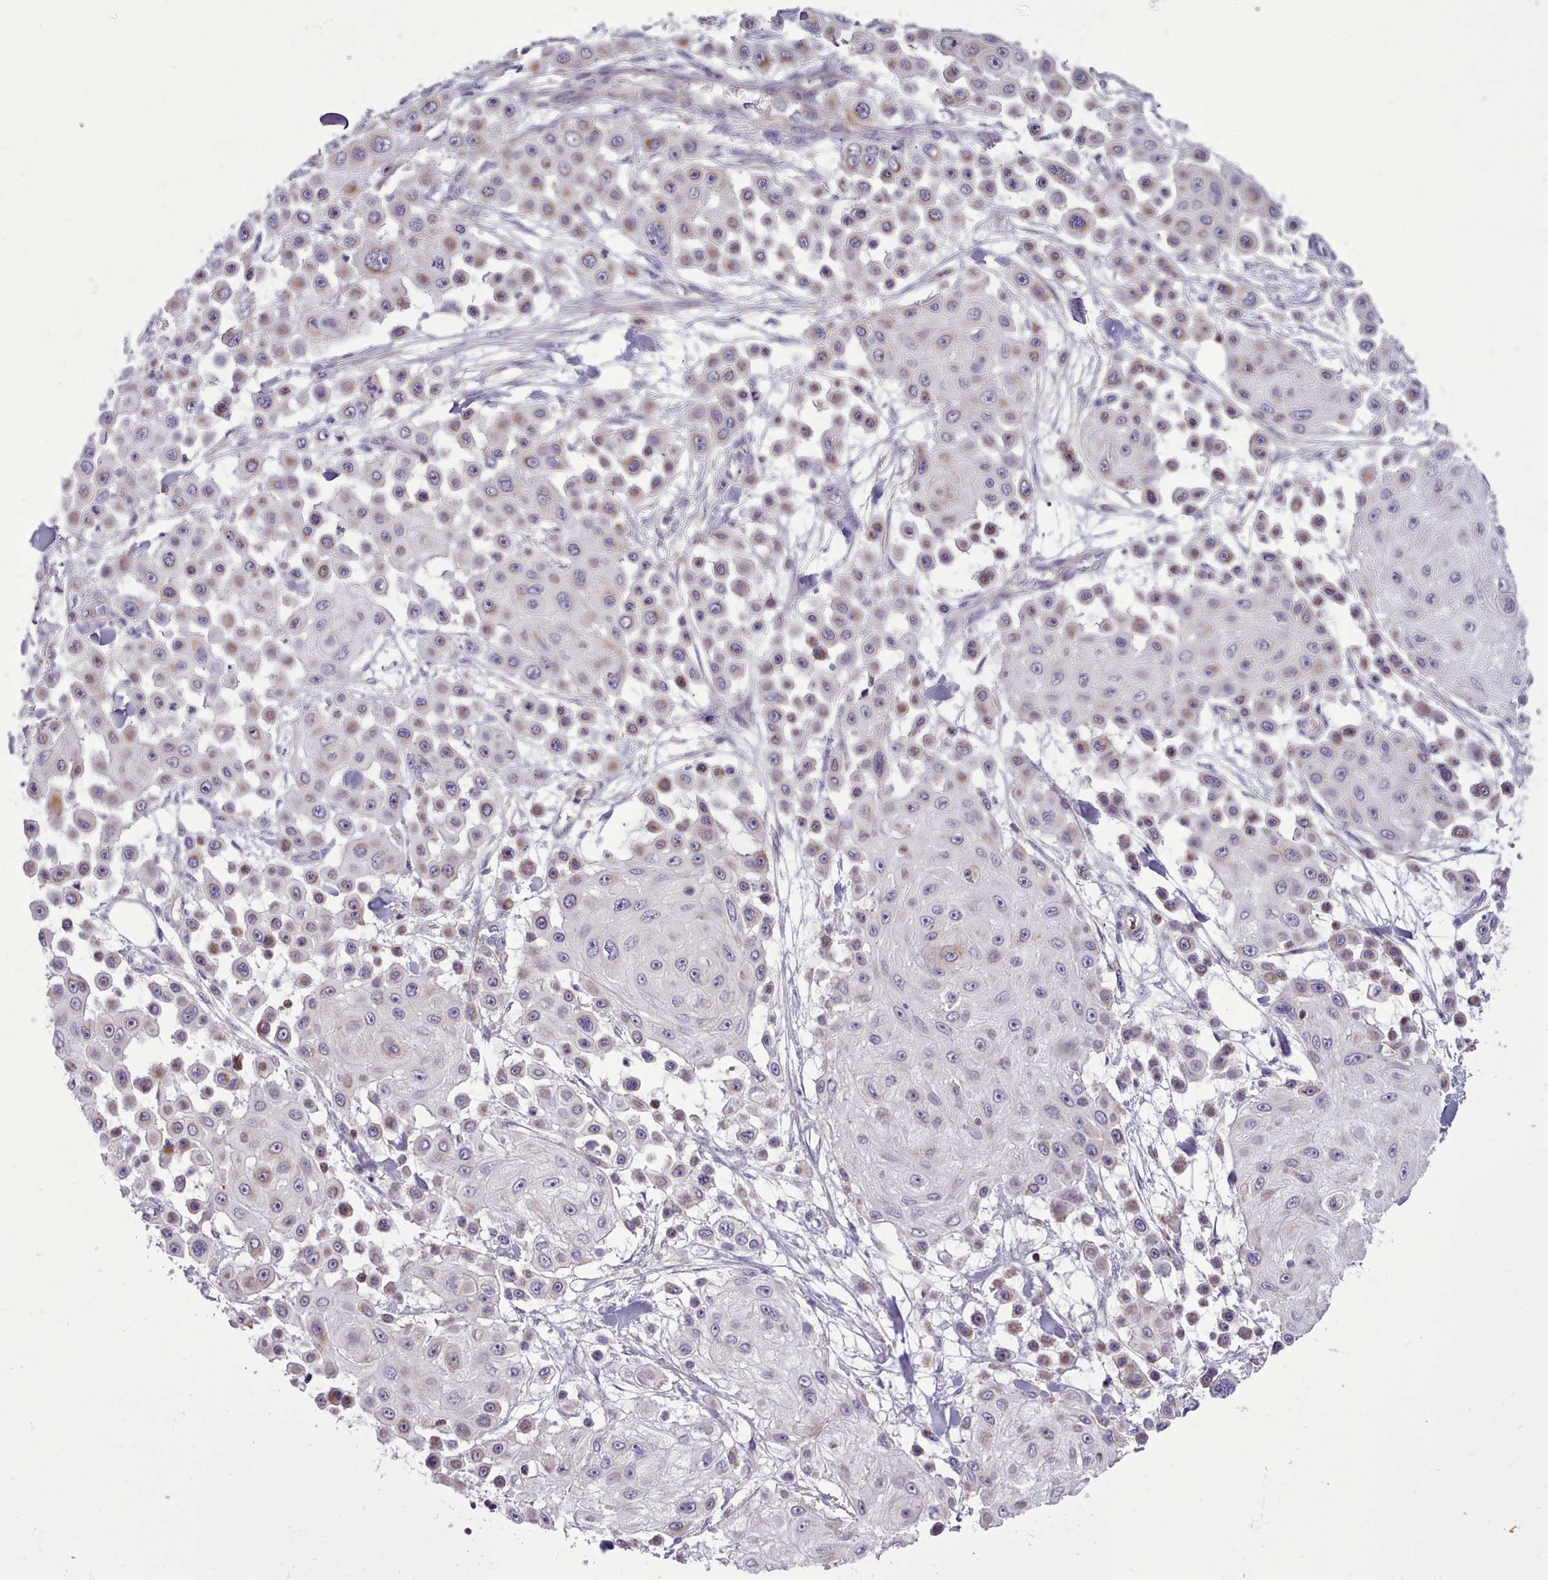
{"staining": {"intensity": "weak", "quantity": "<25%", "location": "cytoplasmic/membranous"}, "tissue": "skin cancer", "cell_type": "Tumor cells", "image_type": "cancer", "snomed": [{"axis": "morphology", "description": "Squamous cell carcinoma, NOS"}, {"axis": "topography", "description": "Skin"}], "caption": "This histopathology image is of skin cancer stained with IHC to label a protein in brown with the nuclei are counter-stained blue. There is no expression in tumor cells.", "gene": "TENT4B", "patient": {"sex": "male", "age": 67}}